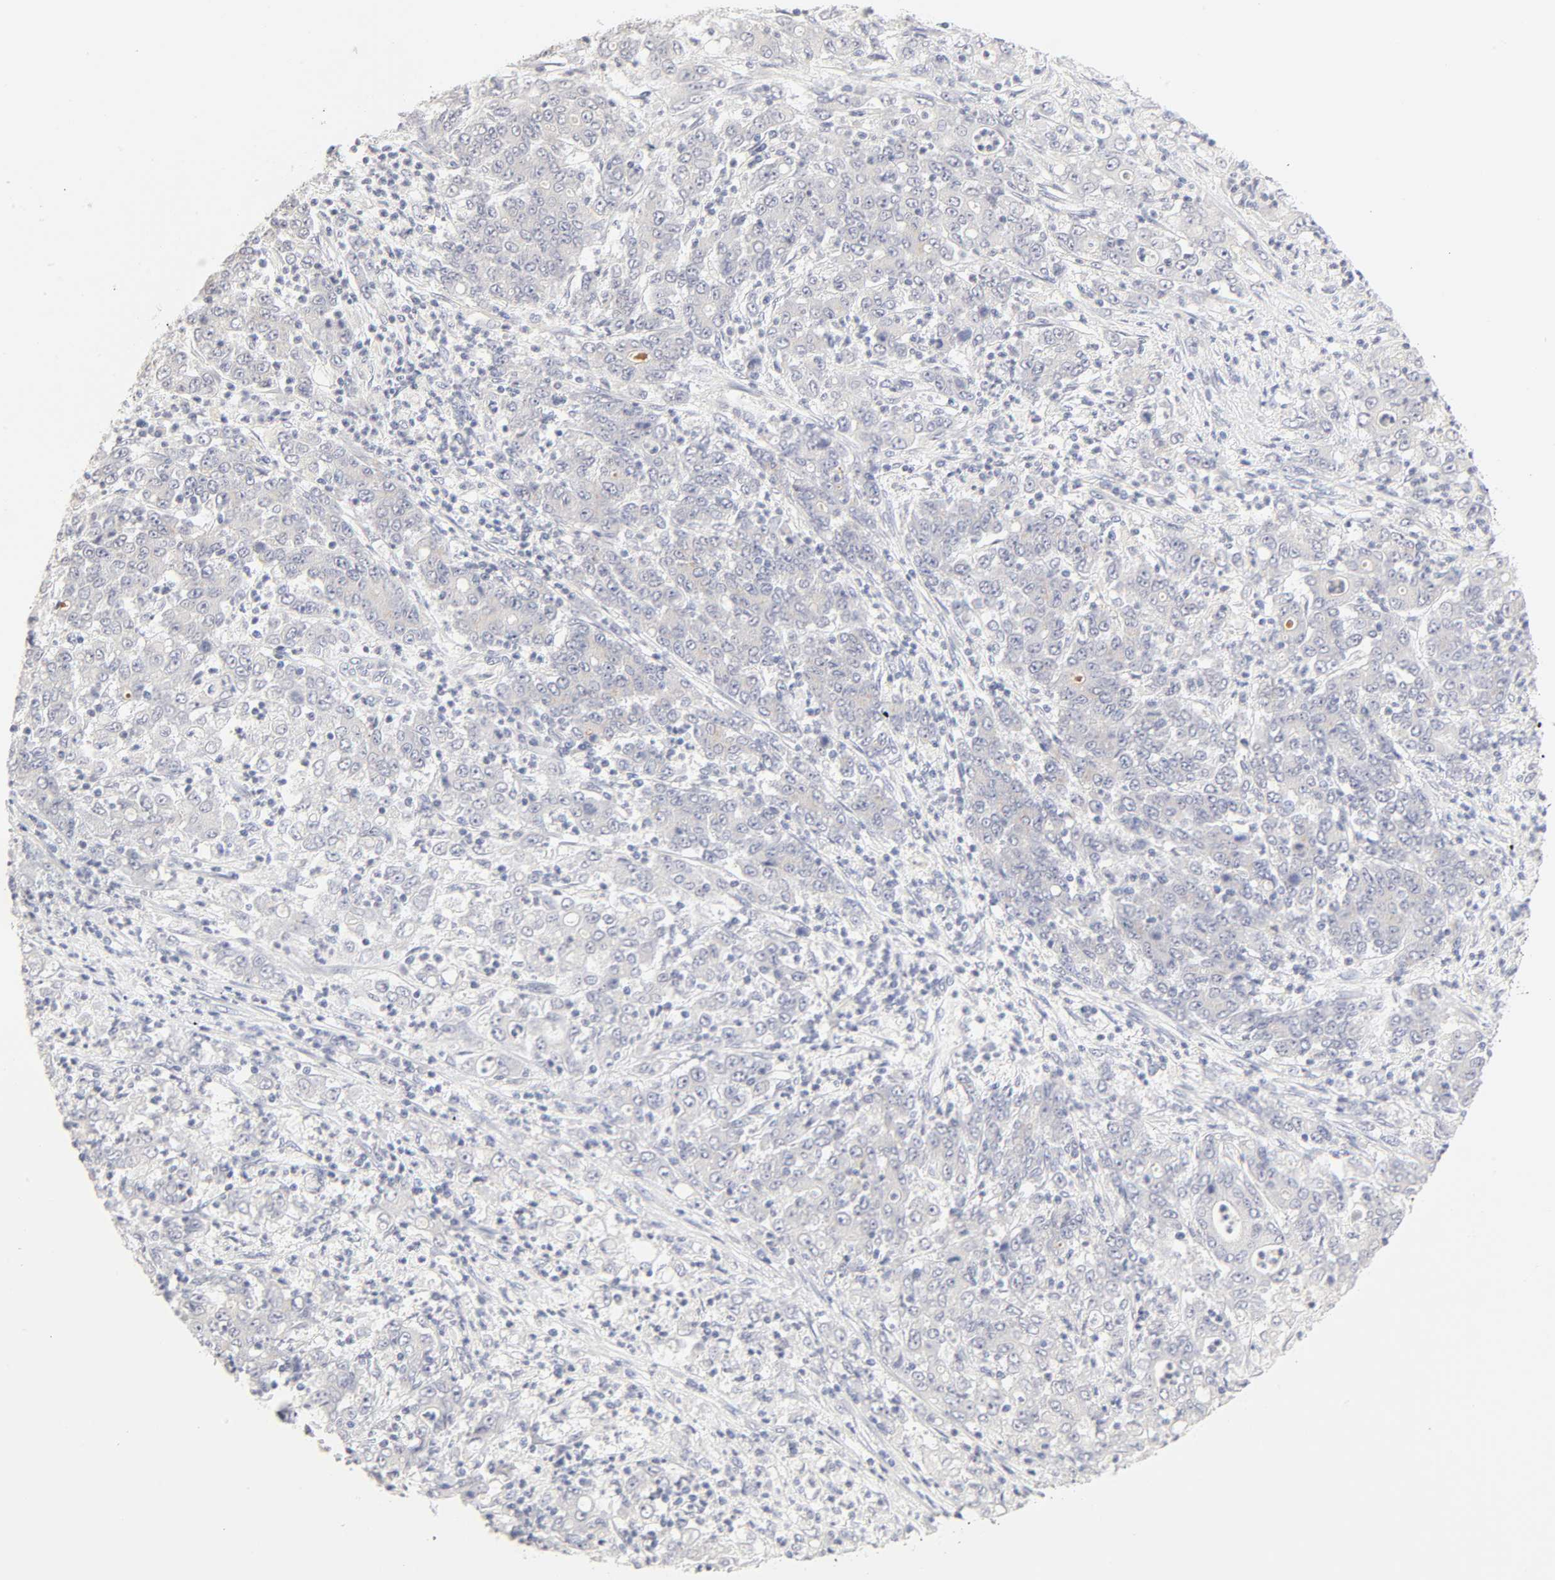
{"staining": {"intensity": "negative", "quantity": "none", "location": "none"}, "tissue": "stomach cancer", "cell_type": "Tumor cells", "image_type": "cancer", "snomed": [{"axis": "morphology", "description": "Adenocarcinoma, NOS"}, {"axis": "topography", "description": "Stomach, lower"}], "caption": "Photomicrograph shows no protein staining in tumor cells of stomach cancer (adenocarcinoma) tissue.", "gene": "CYP4B1", "patient": {"sex": "female", "age": 71}}